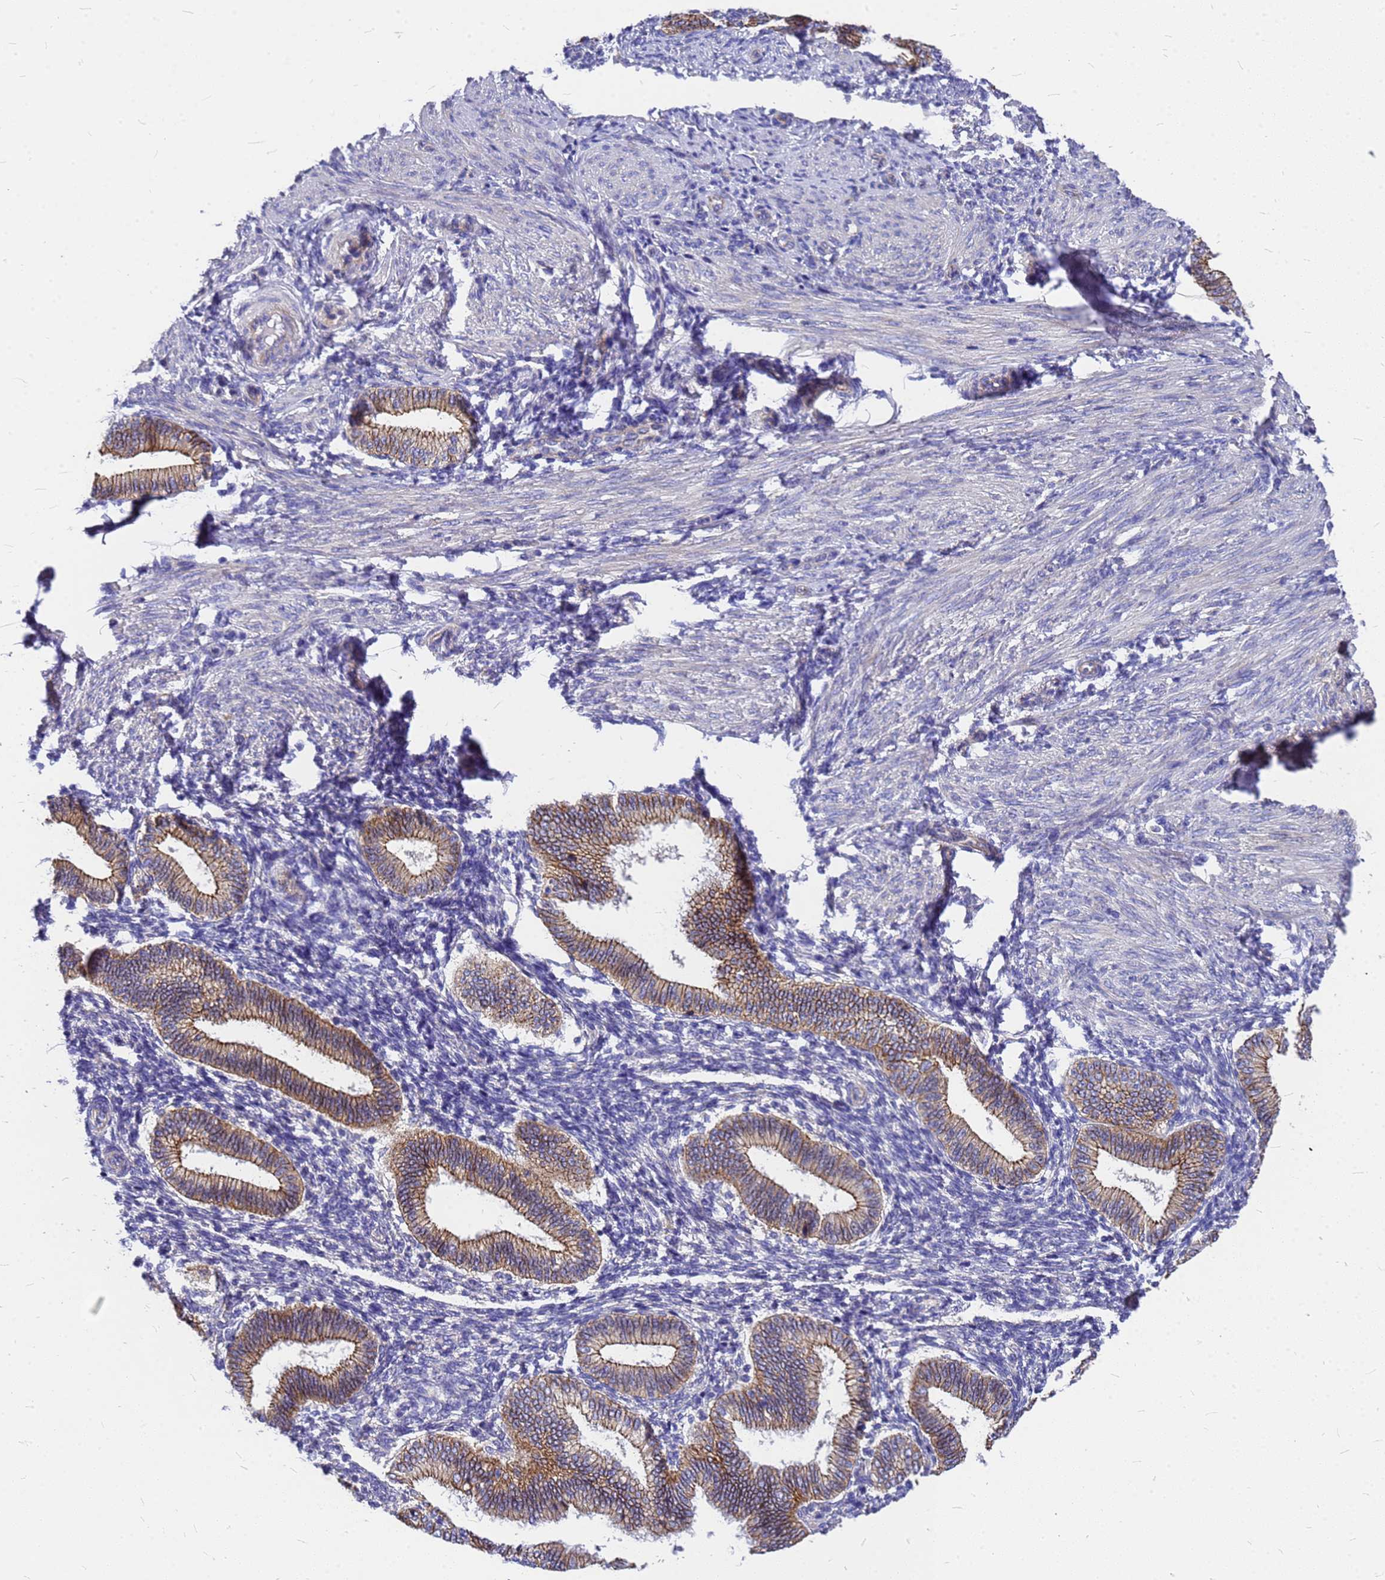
{"staining": {"intensity": "negative", "quantity": "none", "location": "none"}, "tissue": "endometrium", "cell_type": "Cells in endometrial stroma", "image_type": "normal", "snomed": [{"axis": "morphology", "description": "Normal tissue, NOS"}, {"axis": "topography", "description": "Endometrium"}], "caption": "Micrograph shows no significant protein positivity in cells in endometrial stroma of benign endometrium.", "gene": "FBXW5", "patient": {"sex": "female", "age": 39}}